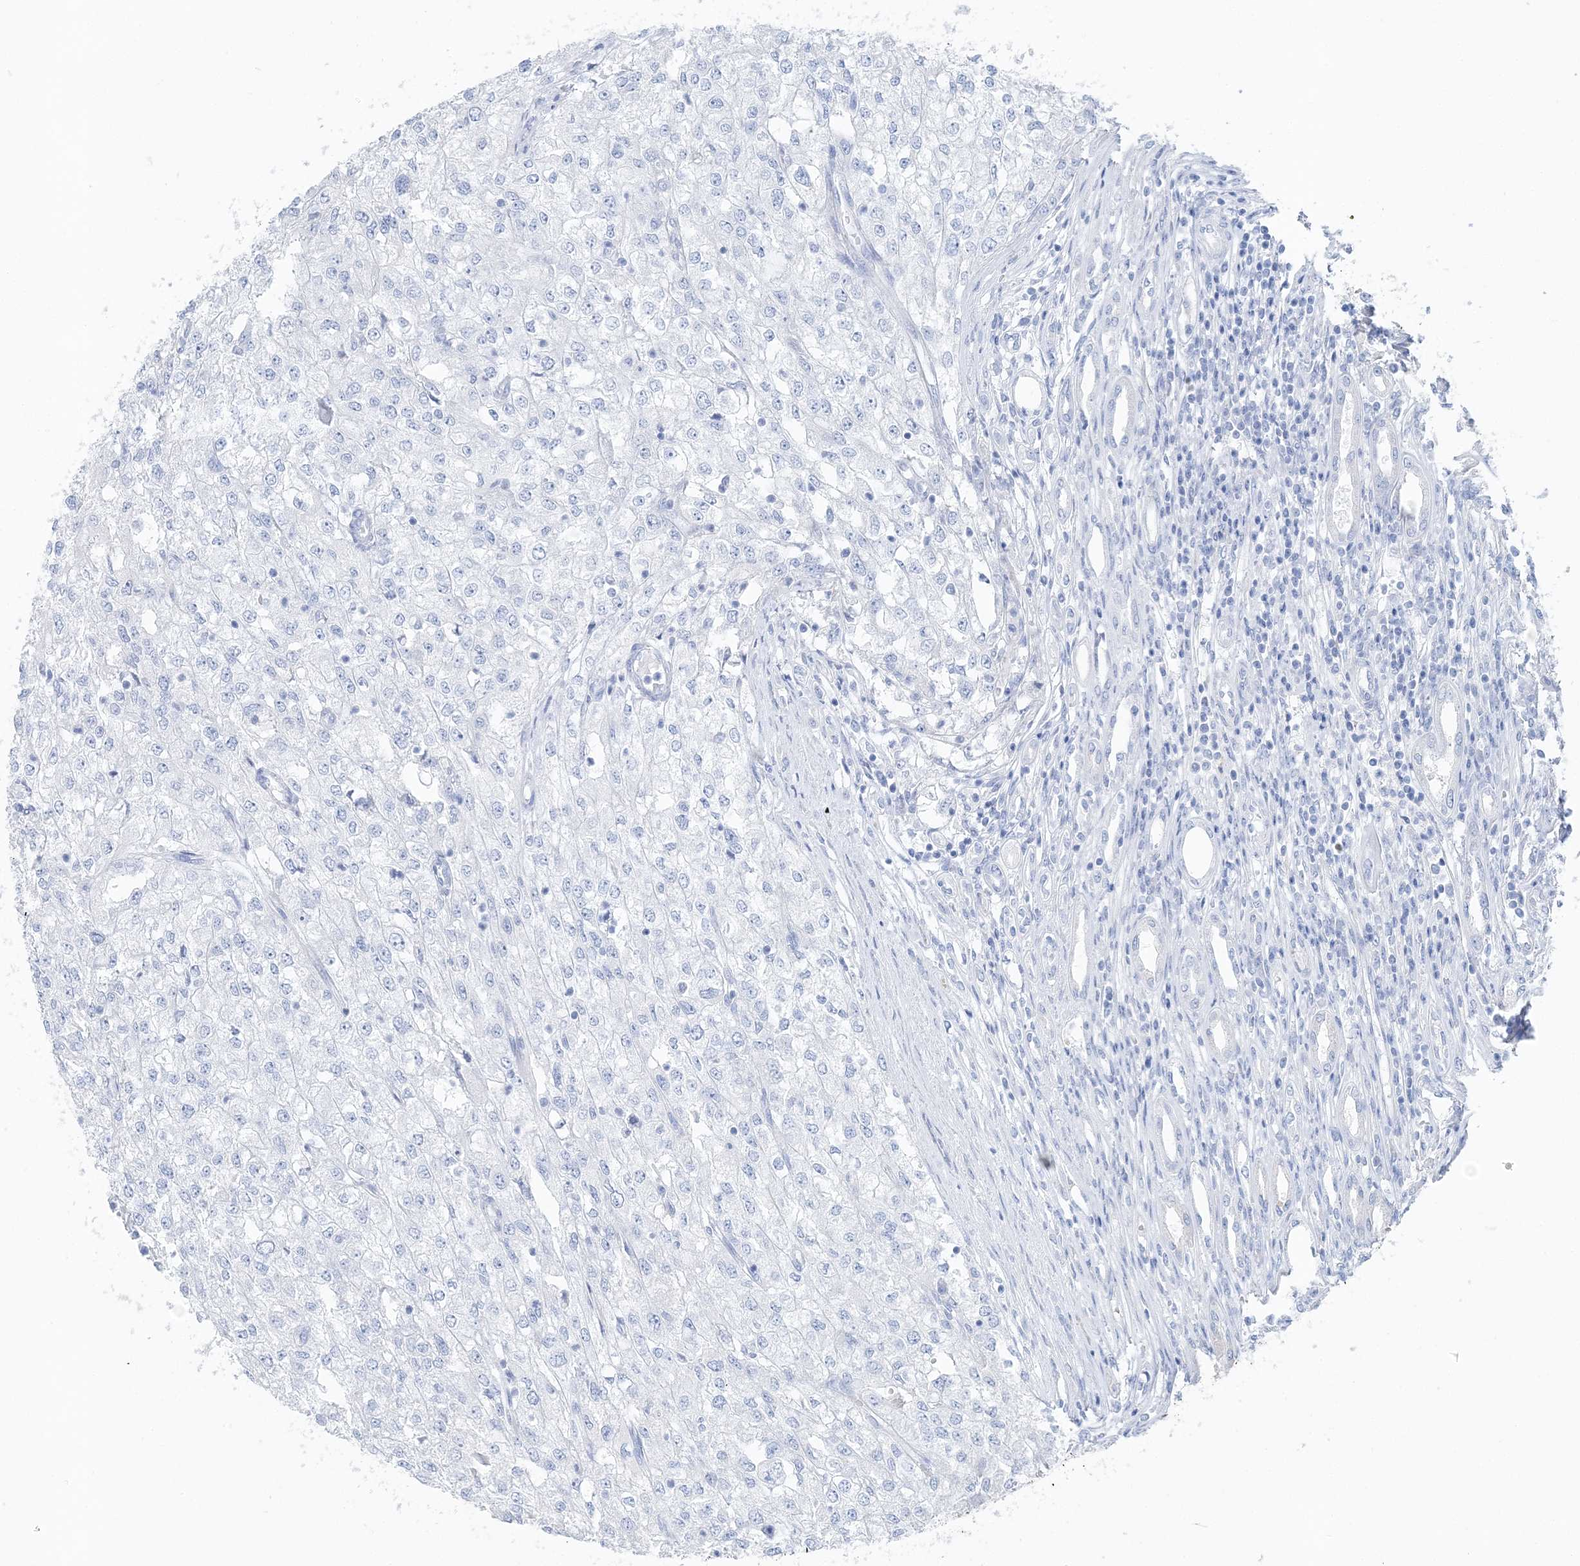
{"staining": {"intensity": "negative", "quantity": "none", "location": "none"}, "tissue": "renal cancer", "cell_type": "Tumor cells", "image_type": "cancer", "snomed": [{"axis": "morphology", "description": "Adenocarcinoma, NOS"}, {"axis": "topography", "description": "Kidney"}], "caption": "High magnification brightfield microscopy of renal cancer (adenocarcinoma) stained with DAB (brown) and counterstained with hematoxylin (blue): tumor cells show no significant positivity.", "gene": "TSPYL6", "patient": {"sex": "female", "age": 54}}